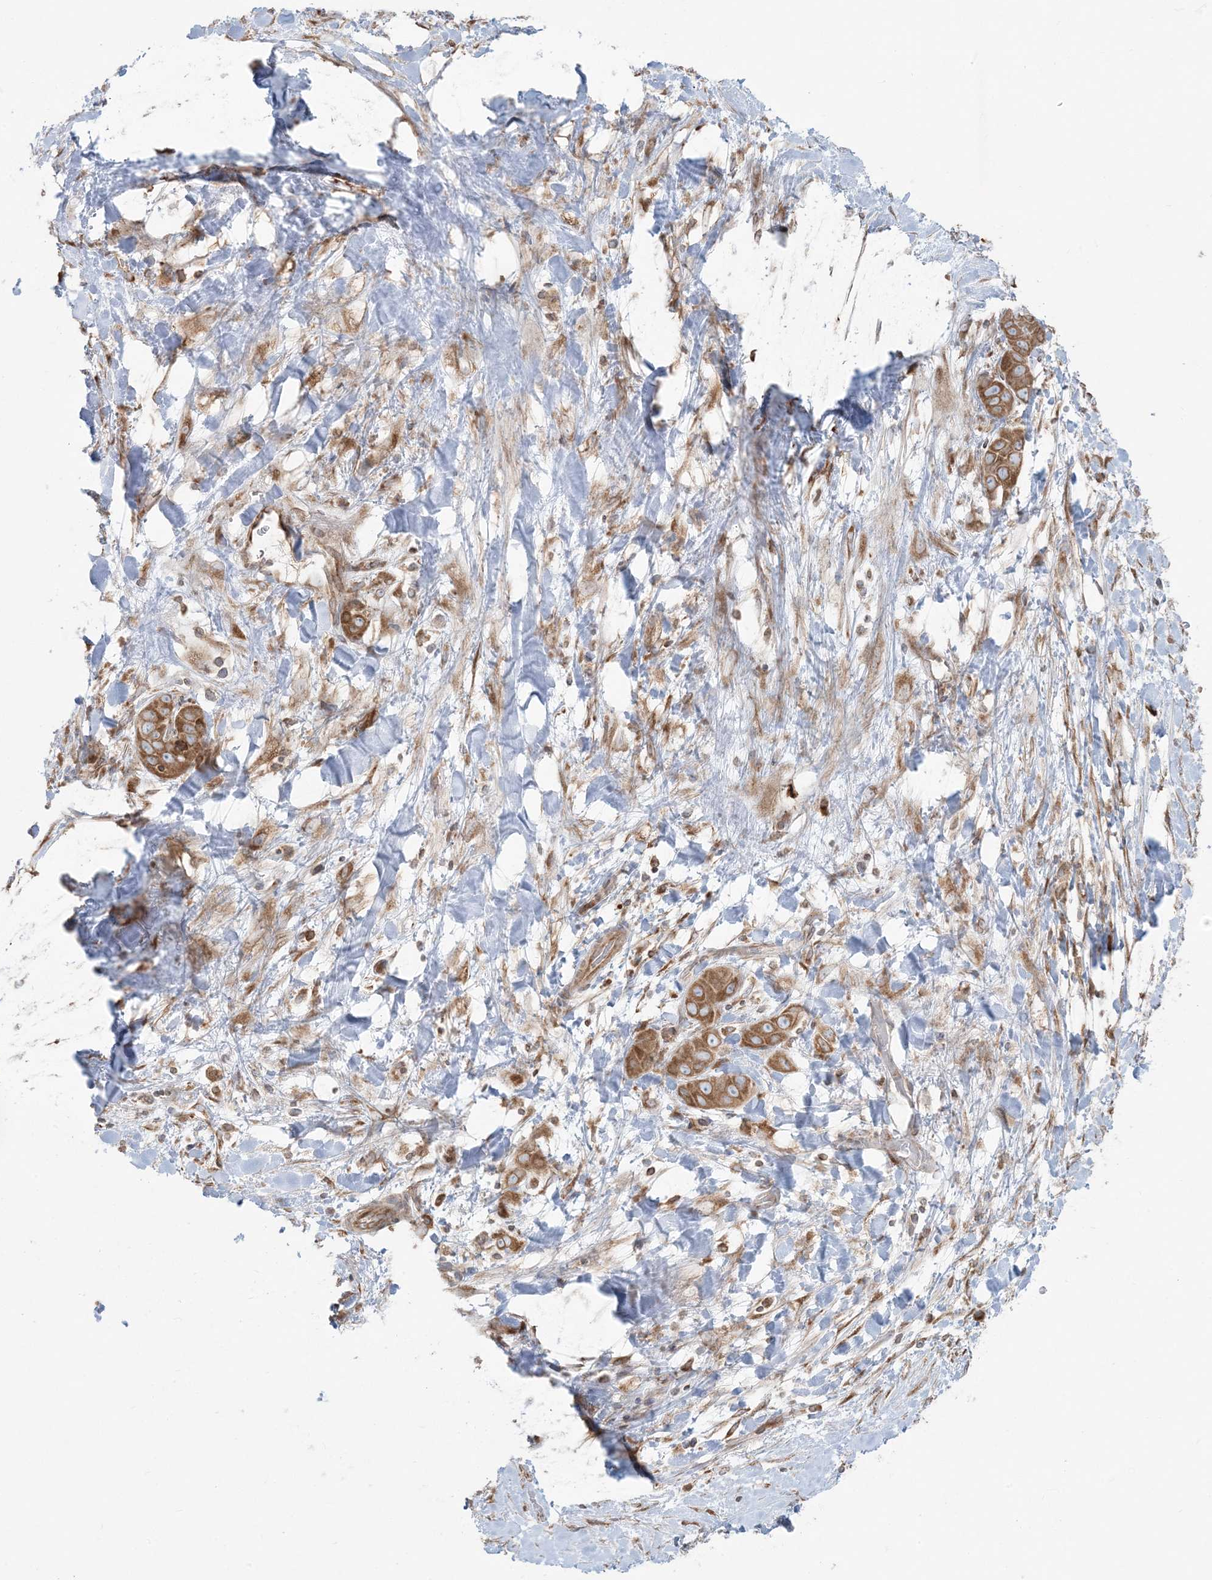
{"staining": {"intensity": "strong", "quantity": ">75%", "location": "cytoplasmic/membranous"}, "tissue": "liver cancer", "cell_type": "Tumor cells", "image_type": "cancer", "snomed": [{"axis": "morphology", "description": "Cholangiocarcinoma"}, {"axis": "topography", "description": "Liver"}], "caption": "Immunohistochemistry (IHC) of human cholangiocarcinoma (liver) reveals high levels of strong cytoplasmic/membranous positivity in approximately >75% of tumor cells.", "gene": "UBXN4", "patient": {"sex": "female", "age": 52}}